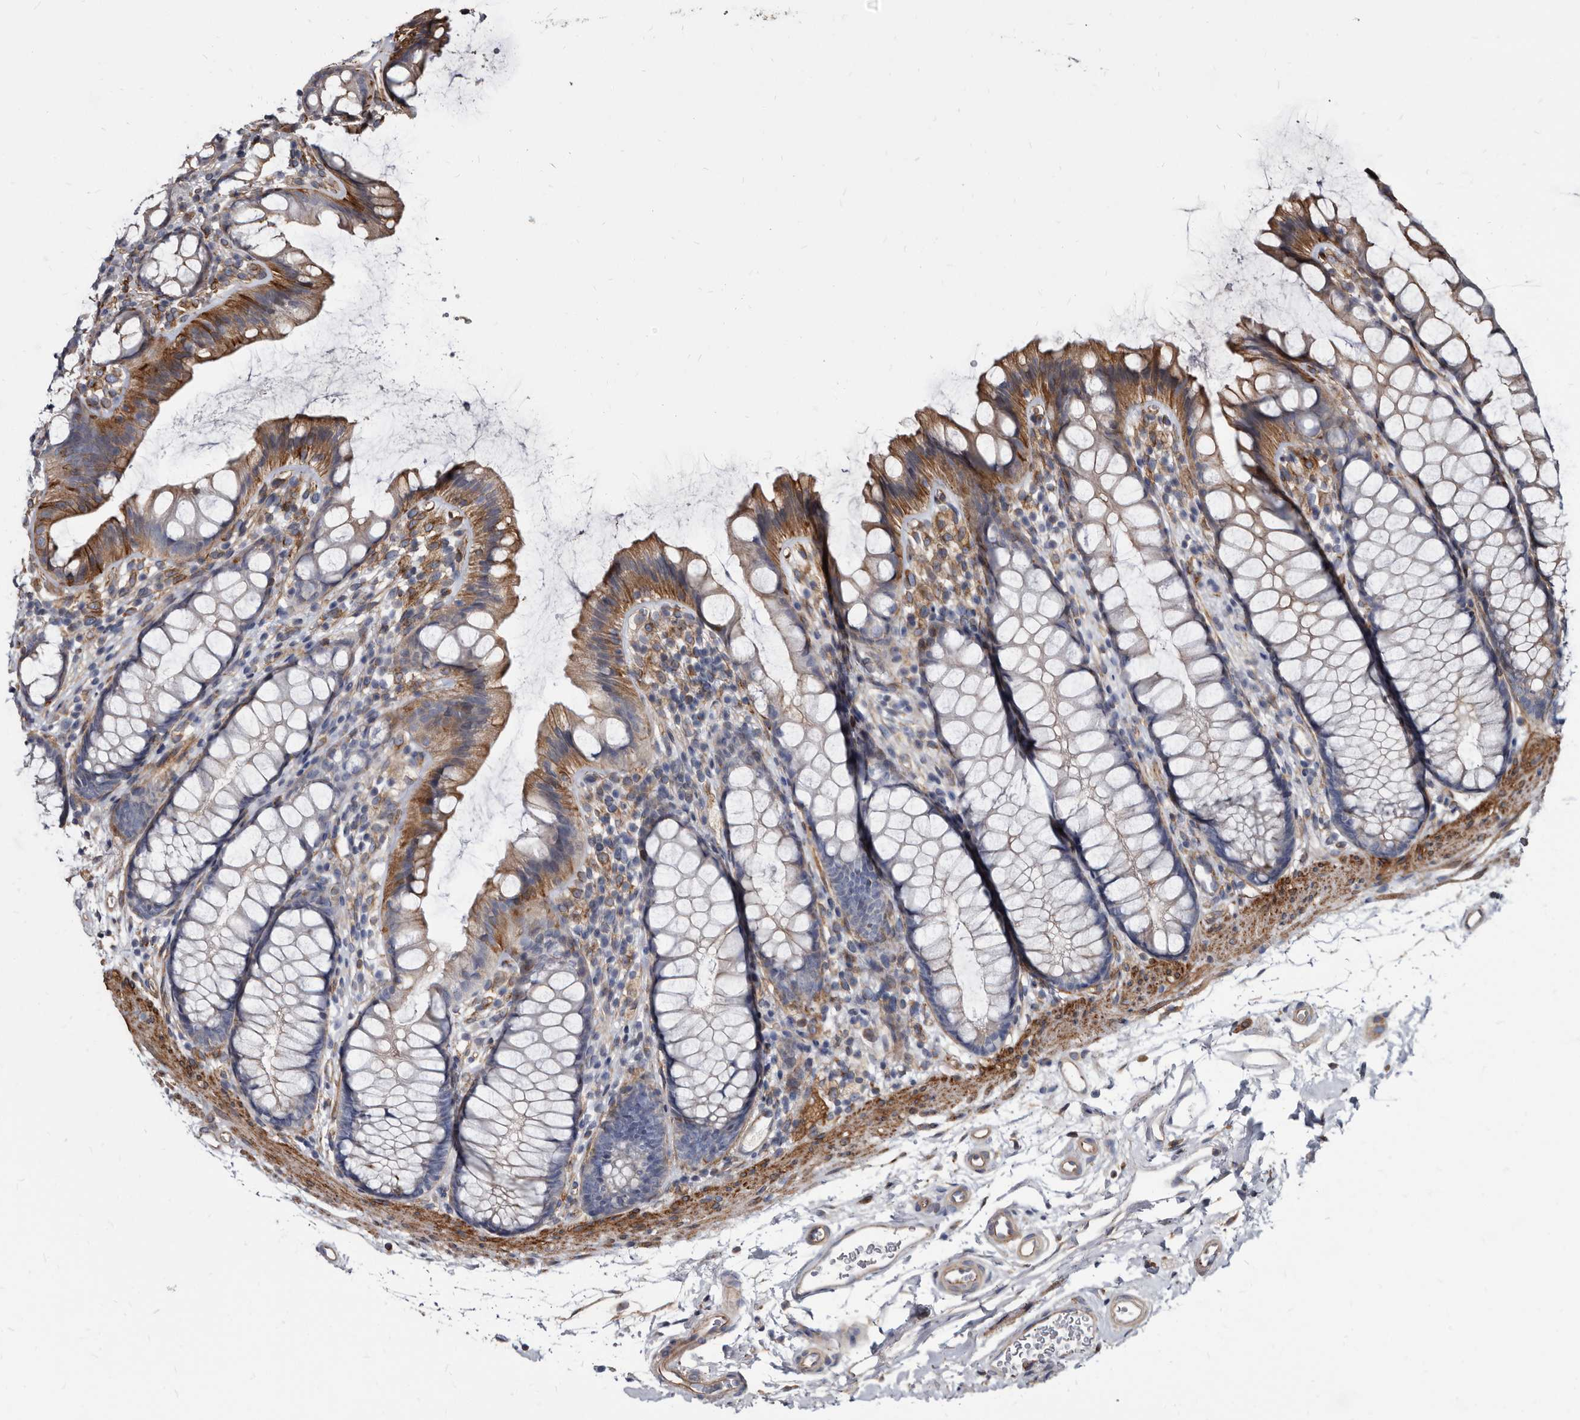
{"staining": {"intensity": "moderate", "quantity": "25%-75%", "location": "cytoplasmic/membranous"}, "tissue": "rectum", "cell_type": "Glandular cells", "image_type": "normal", "snomed": [{"axis": "morphology", "description": "Normal tissue, NOS"}, {"axis": "topography", "description": "Rectum"}], "caption": "IHC of normal human rectum demonstrates medium levels of moderate cytoplasmic/membranous positivity in approximately 25%-75% of glandular cells. Nuclei are stained in blue.", "gene": "KCTD20", "patient": {"sex": "female", "age": 65}}